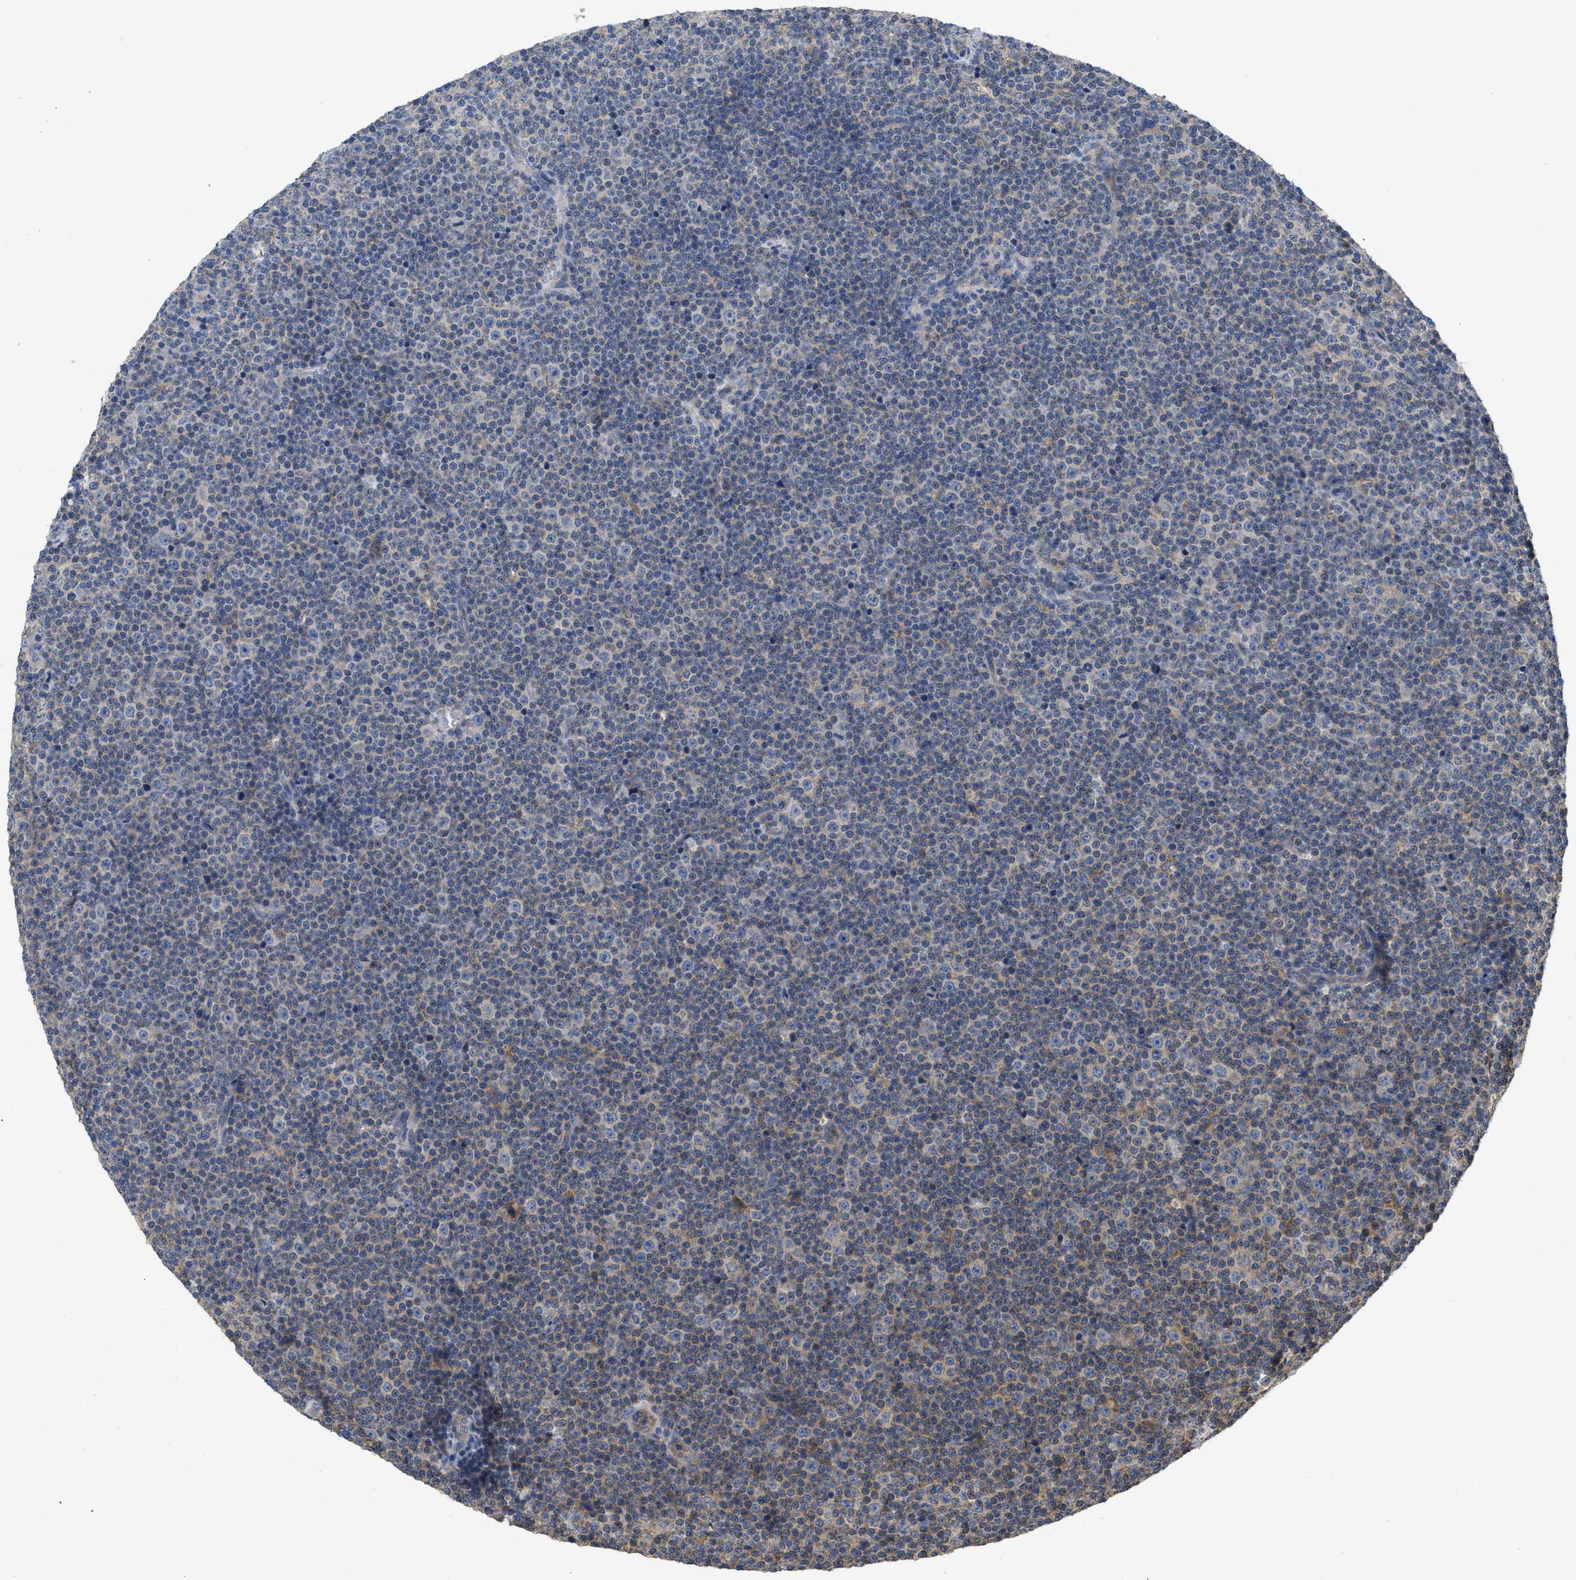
{"staining": {"intensity": "negative", "quantity": "none", "location": "none"}, "tissue": "lymphoma", "cell_type": "Tumor cells", "image_type": "cancer", "snomed": [{"axis": "morphology", "description": "Malignant lymphoma, non-Hodgkin's type, Low grade"}, {"axis": "topography", "description": "Lymph node"}], "caption": "An immunohistochemistry histopathology image of lymphoma is shown. There is no staining in tumor cells of lymphoma.", "gene": "RNF216", "patient": {"sex": "female", "age": 67}}